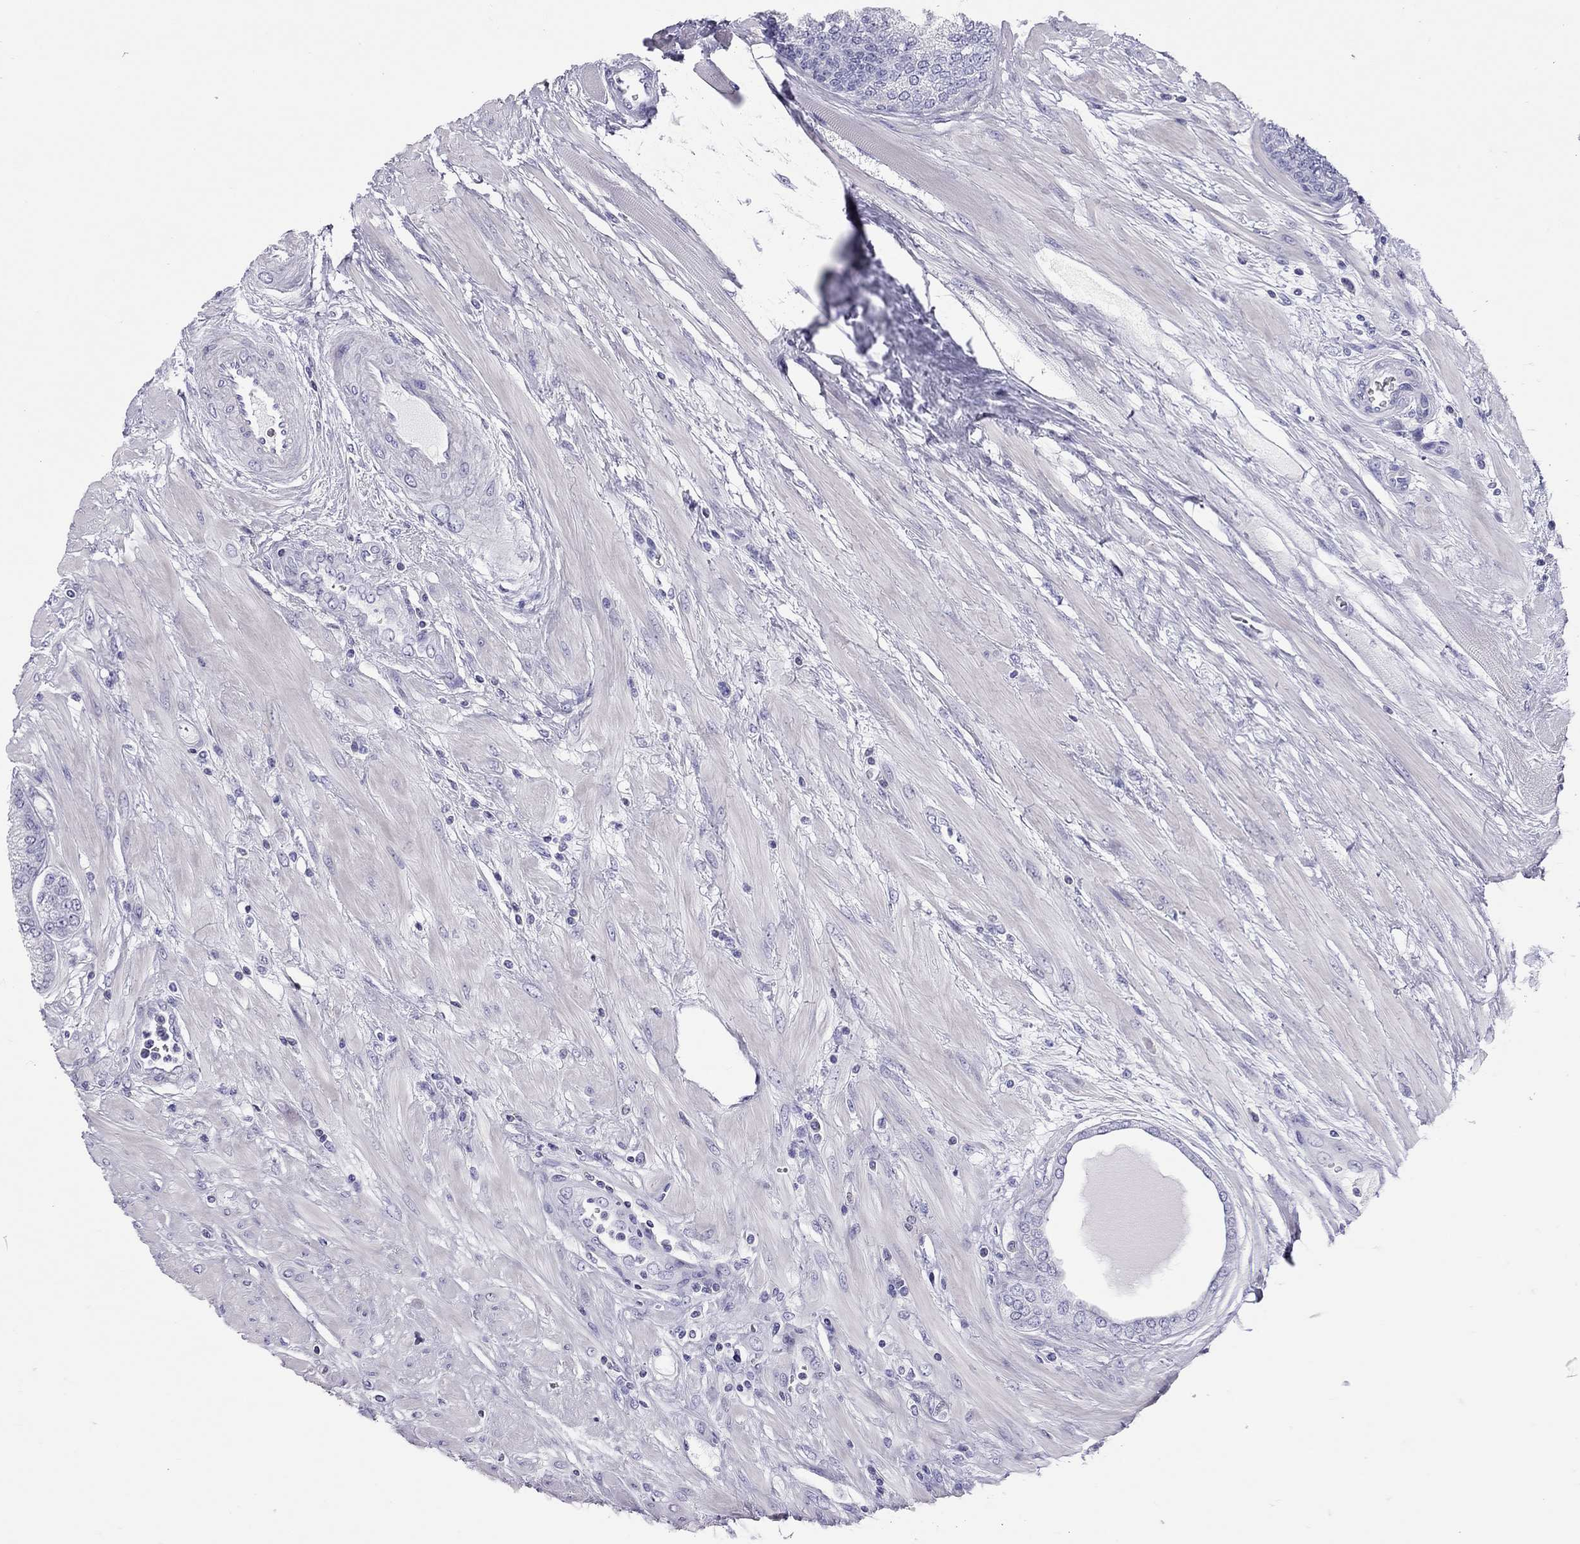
{"staining": {"intensity": "negative", "quantity": "none", "location": "none"}, "tissue": "prostate cancer", "cell_type": "Tumor cells", "image_type": "cancer", "snomed": [{"axis": "morphology", "description": "Adenocarcinoma, Low grade"}, {"axis": "topography", "description": "Prostate"}], "caption": "Tumor cells are negative for brown protein staining in prostate cancer (low-grade adenocarcinoma).", "gene": "STAG3", "patient": {"sex": "male", "age": 55}}